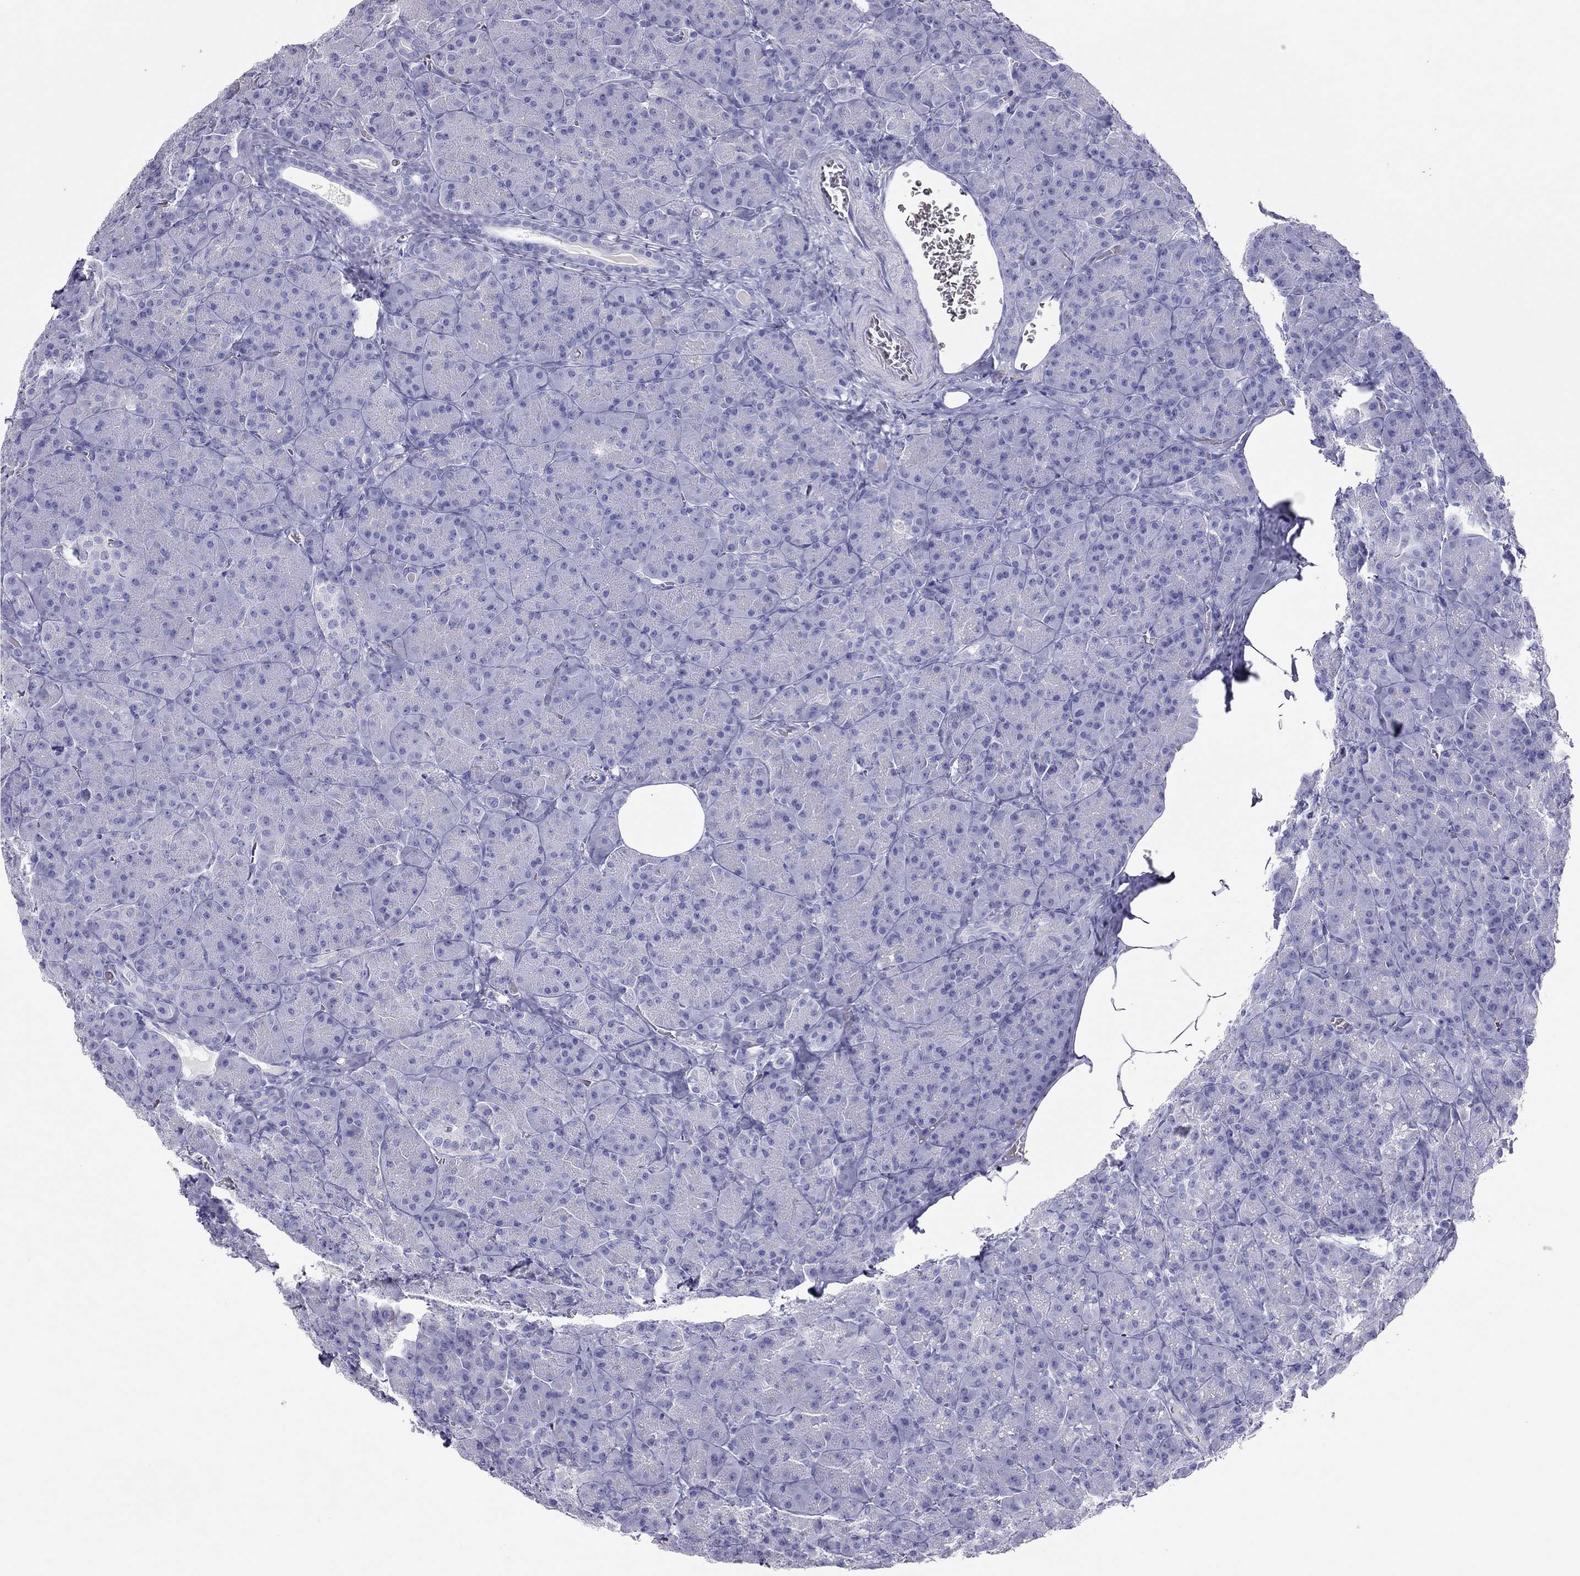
{"staining": {"intensity": "negative", "quantity": "none", "location": "none"}, "tissue": "pancreas", "cell_type": "Exocrine glandular cells", "image_type": "normal", "snomed": [{"axis": "morphology", "description": "Normal tissue, NOS"}, {"axis": "topography", "description": "Pancreas"}], "caption": "Immunohistochemical staining of benign pancreas reveals no significant expression in exocrine glandular cells.", "gene": "TSHB", "patient": {"sex": "male", "age": 57}}